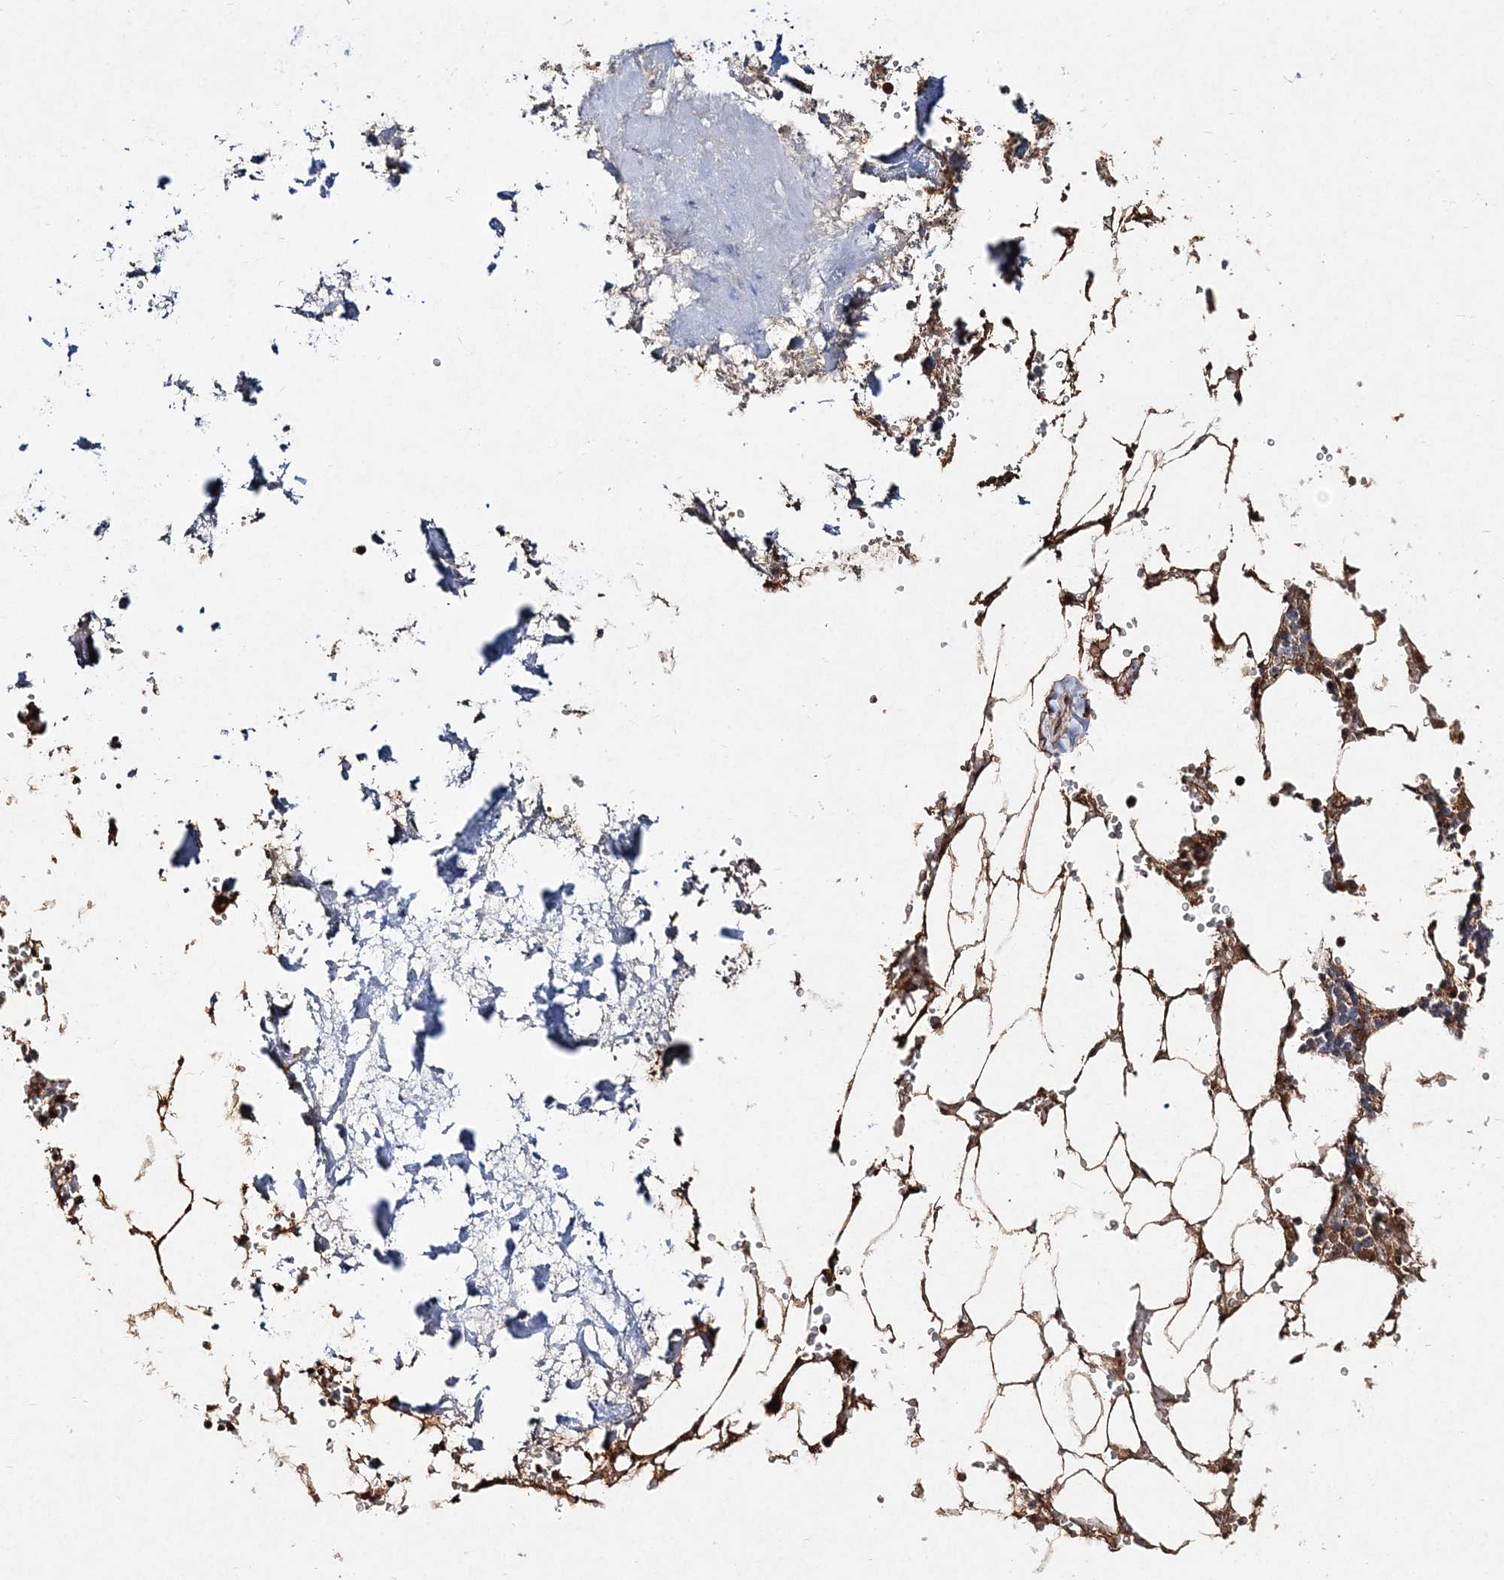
{"staining": {"intensity": "moderate", "quantity": "25%-75%", "location": "cytoplasmic/membranous,nuclear"}, "tissue": "bone marrow", "cell_type": "Hematopoietic cells", "image_type": "normal", "snomed": [{"axis": "morphology", "description": "Normal tissue, NOS"}, {"axis": "topography", "description": "Bone marrow"}], "caption": "The micrograph shows a brown stain indicating the presence of a protein in the cytoplasmic/membranous,nuclear of hematopoietic cells in bone marrow. The staining is performed using DAB brown chromogen to label protein expression. The nuclei are counter-stained blue using hematoxylin.", "gene": "S100A11", "patient": {"sex": "male", "age": 70}}